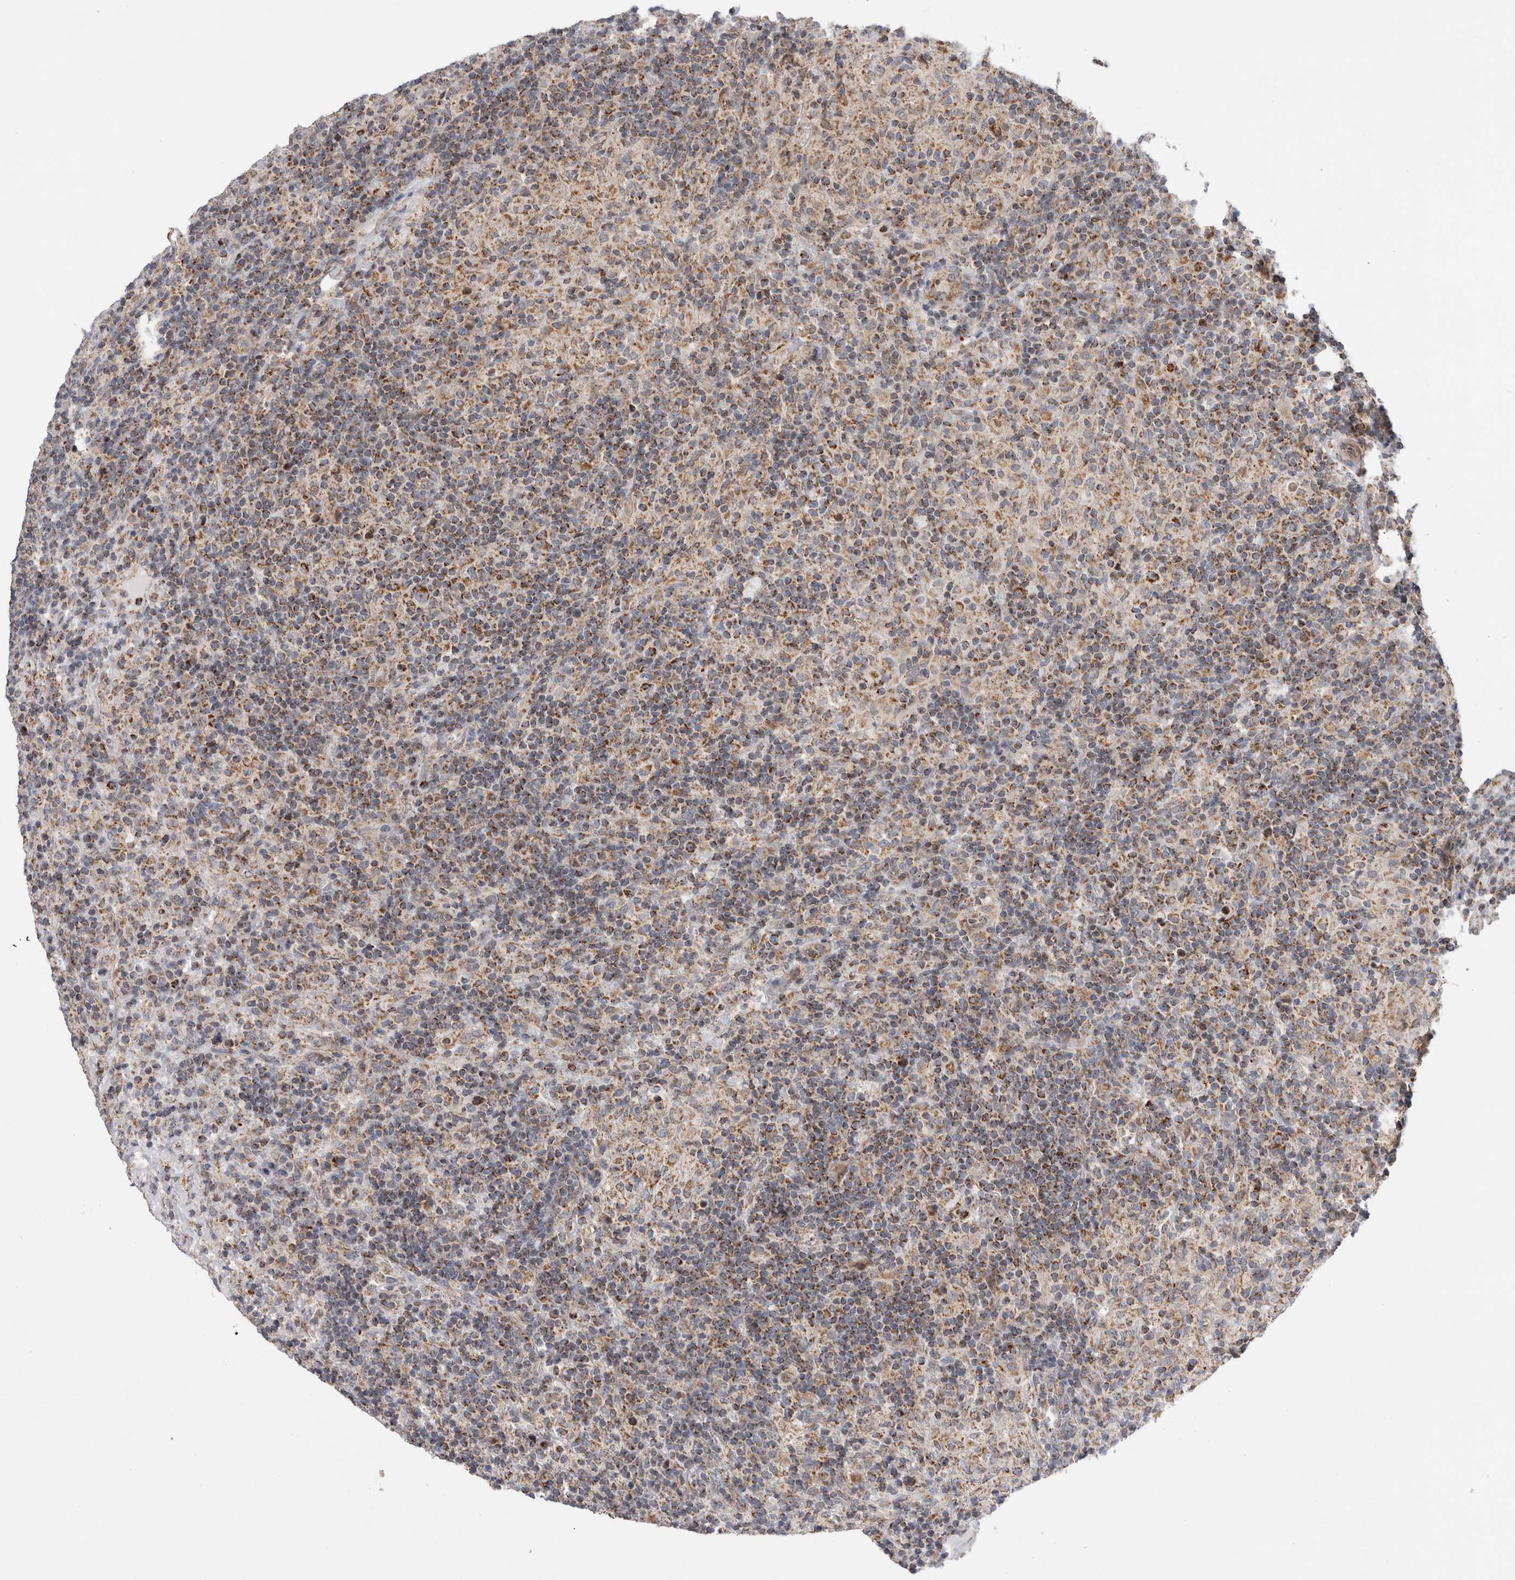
{"staining": {"intensity": "moderate", "quantity": ">75%", "location": "cytoplasmic/membranous"}, "tissue": "lymphoma", "cell_type": "Tumor cells", "image_type": "cancer", "snomed": [{"axis": "morphology", "description": "Hodgkin's disease, NOS"}, {"axis": "topography", "description": "Lymph node"}], "caption": "Protein expression analysis of human Hodgkin's disease reveals moderate cytoplasmic/membranous expression in approximately >75% of tumor cells.", "gene": "MRPL37", "patient": {"sex": "male", "age": 70}}